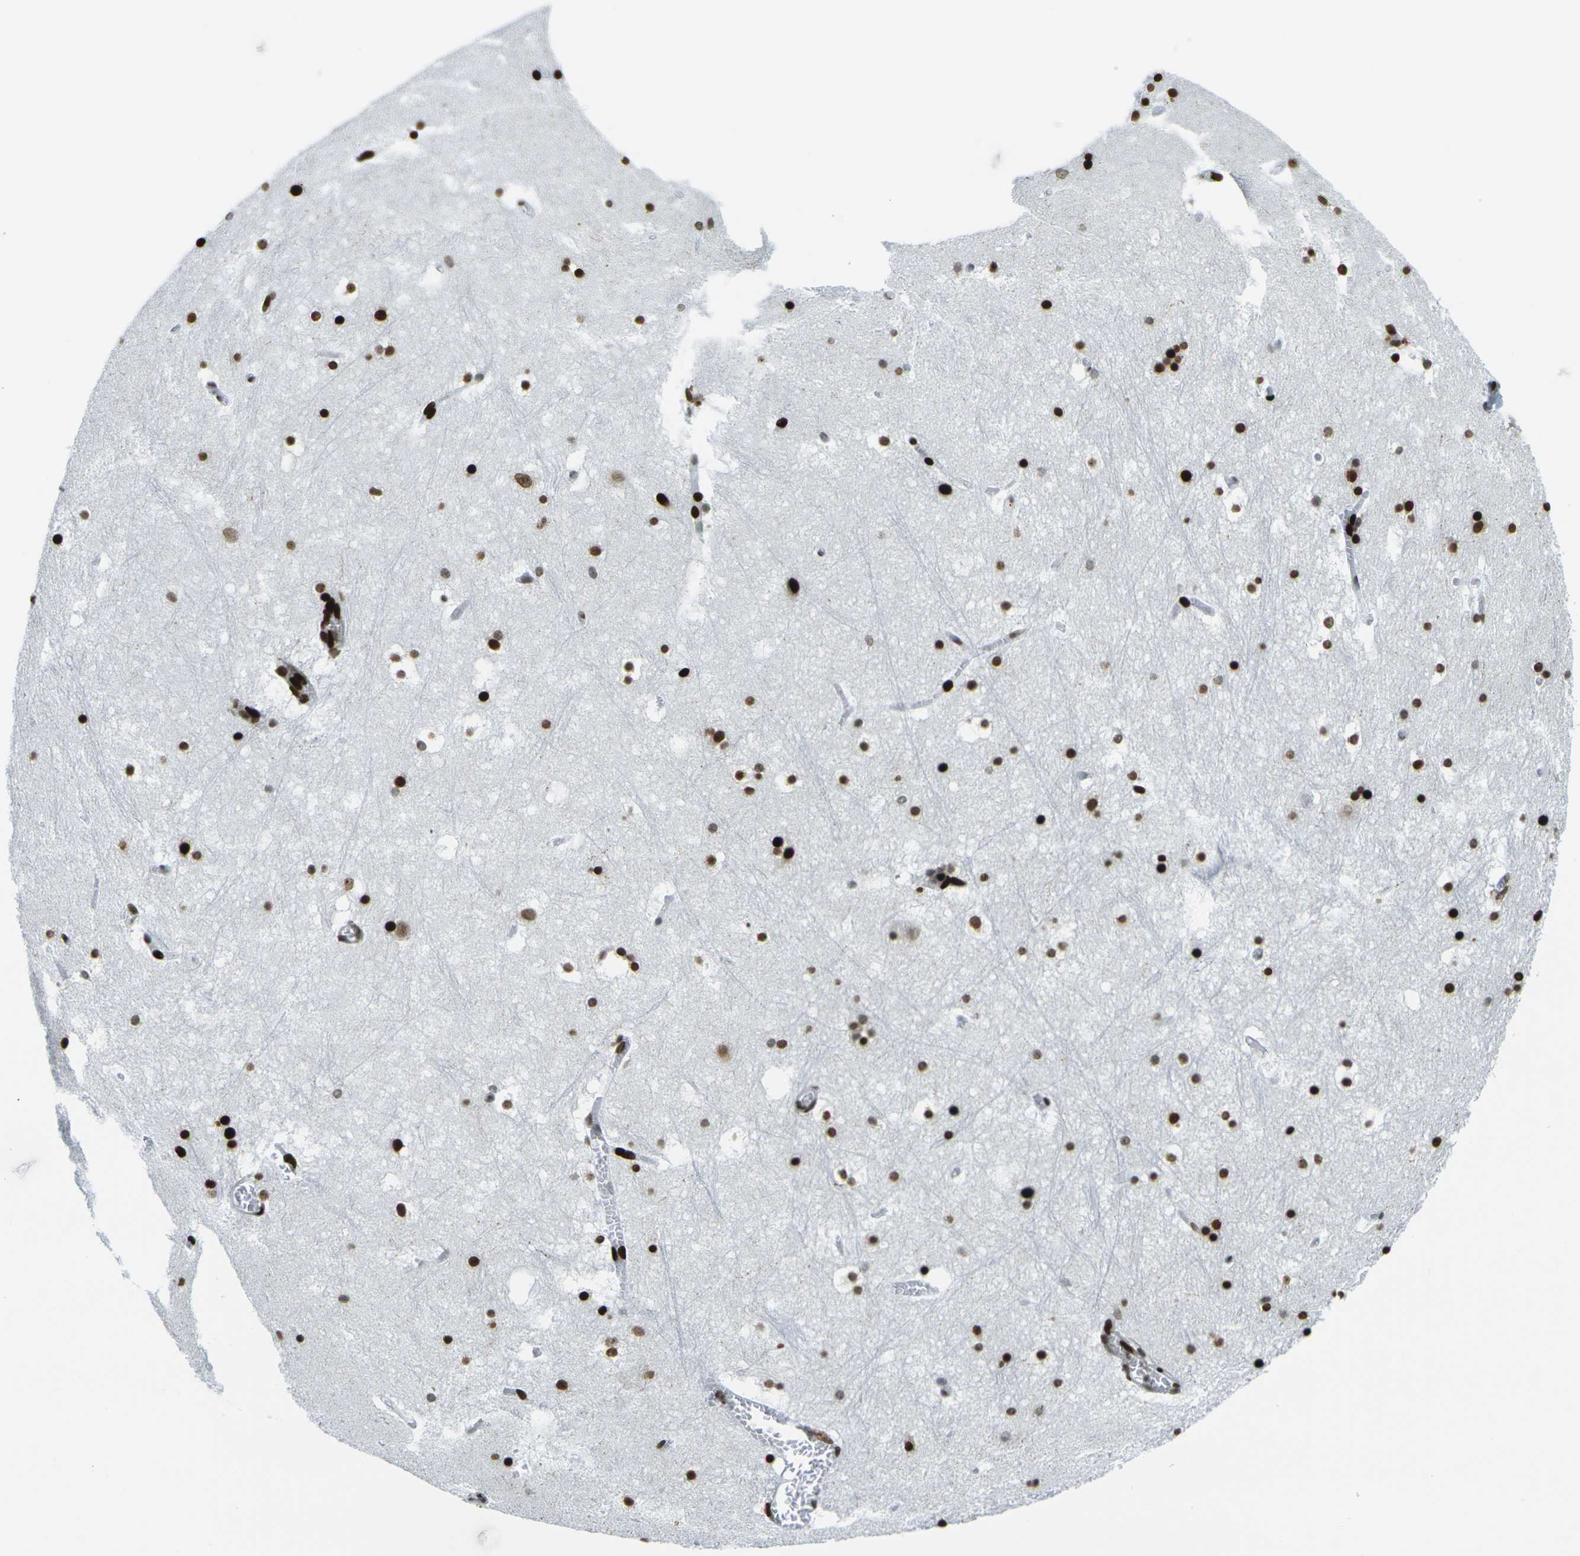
{"staining": {"intensity": "strong", "quantity": ">75%", "location": "nuclear"}, "tissue": "hippocampus", "cell_type": "Glial cells", "image_type": "normal", "snomed": [{"axis": "morphology", "description": "Normal tissue, NOS"}, {"axis": "topography", "description": "Hippocampus"}], "caption": "Strong nuclear protein expression is appreciated in approximately >75% of glial cells in hippocampus.", "gene": "H3", "patient": {"sex": "male", "age": 45}}